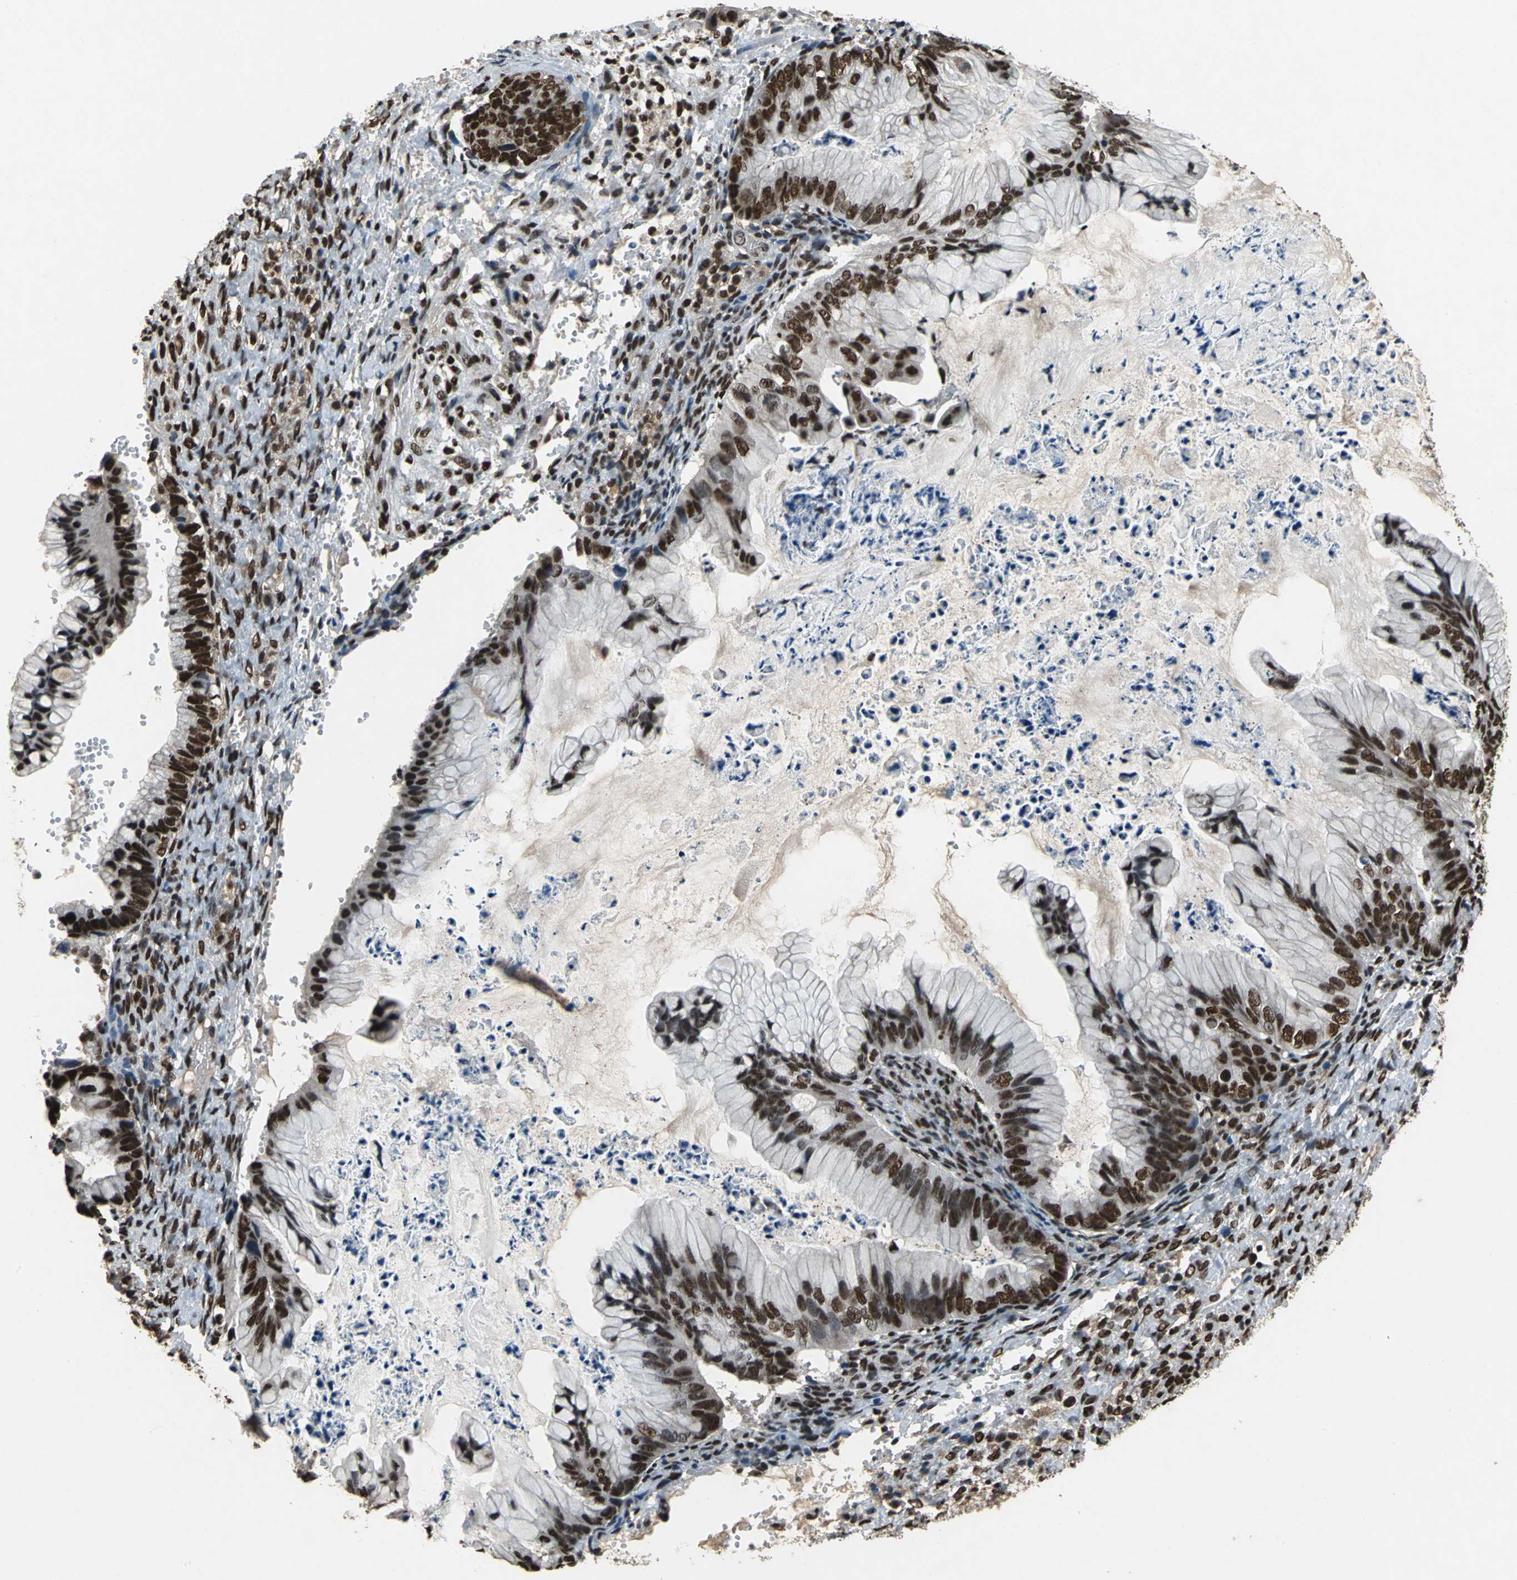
{"staining": {"intensity": "strong", "quantity": ">75%", "location": "nuclear"}, "tissue": "ovarian cancer", "cell_type": "Tumor cells", "image_type": "cancer", "snomed": [{"axis": "morphology", "description": "Cystadenocarcinoma, mucinous, NOS"}, {"axis": "topography", "description": "Ovary"}], "caption": "Approximately >75% of tumor cells in human ovarian cancer show strong nuclear protein staining as visualized by brown immunohistochemical staining.", "gene": "MTA2", "patient": {"sex": "female", "age": 36}}